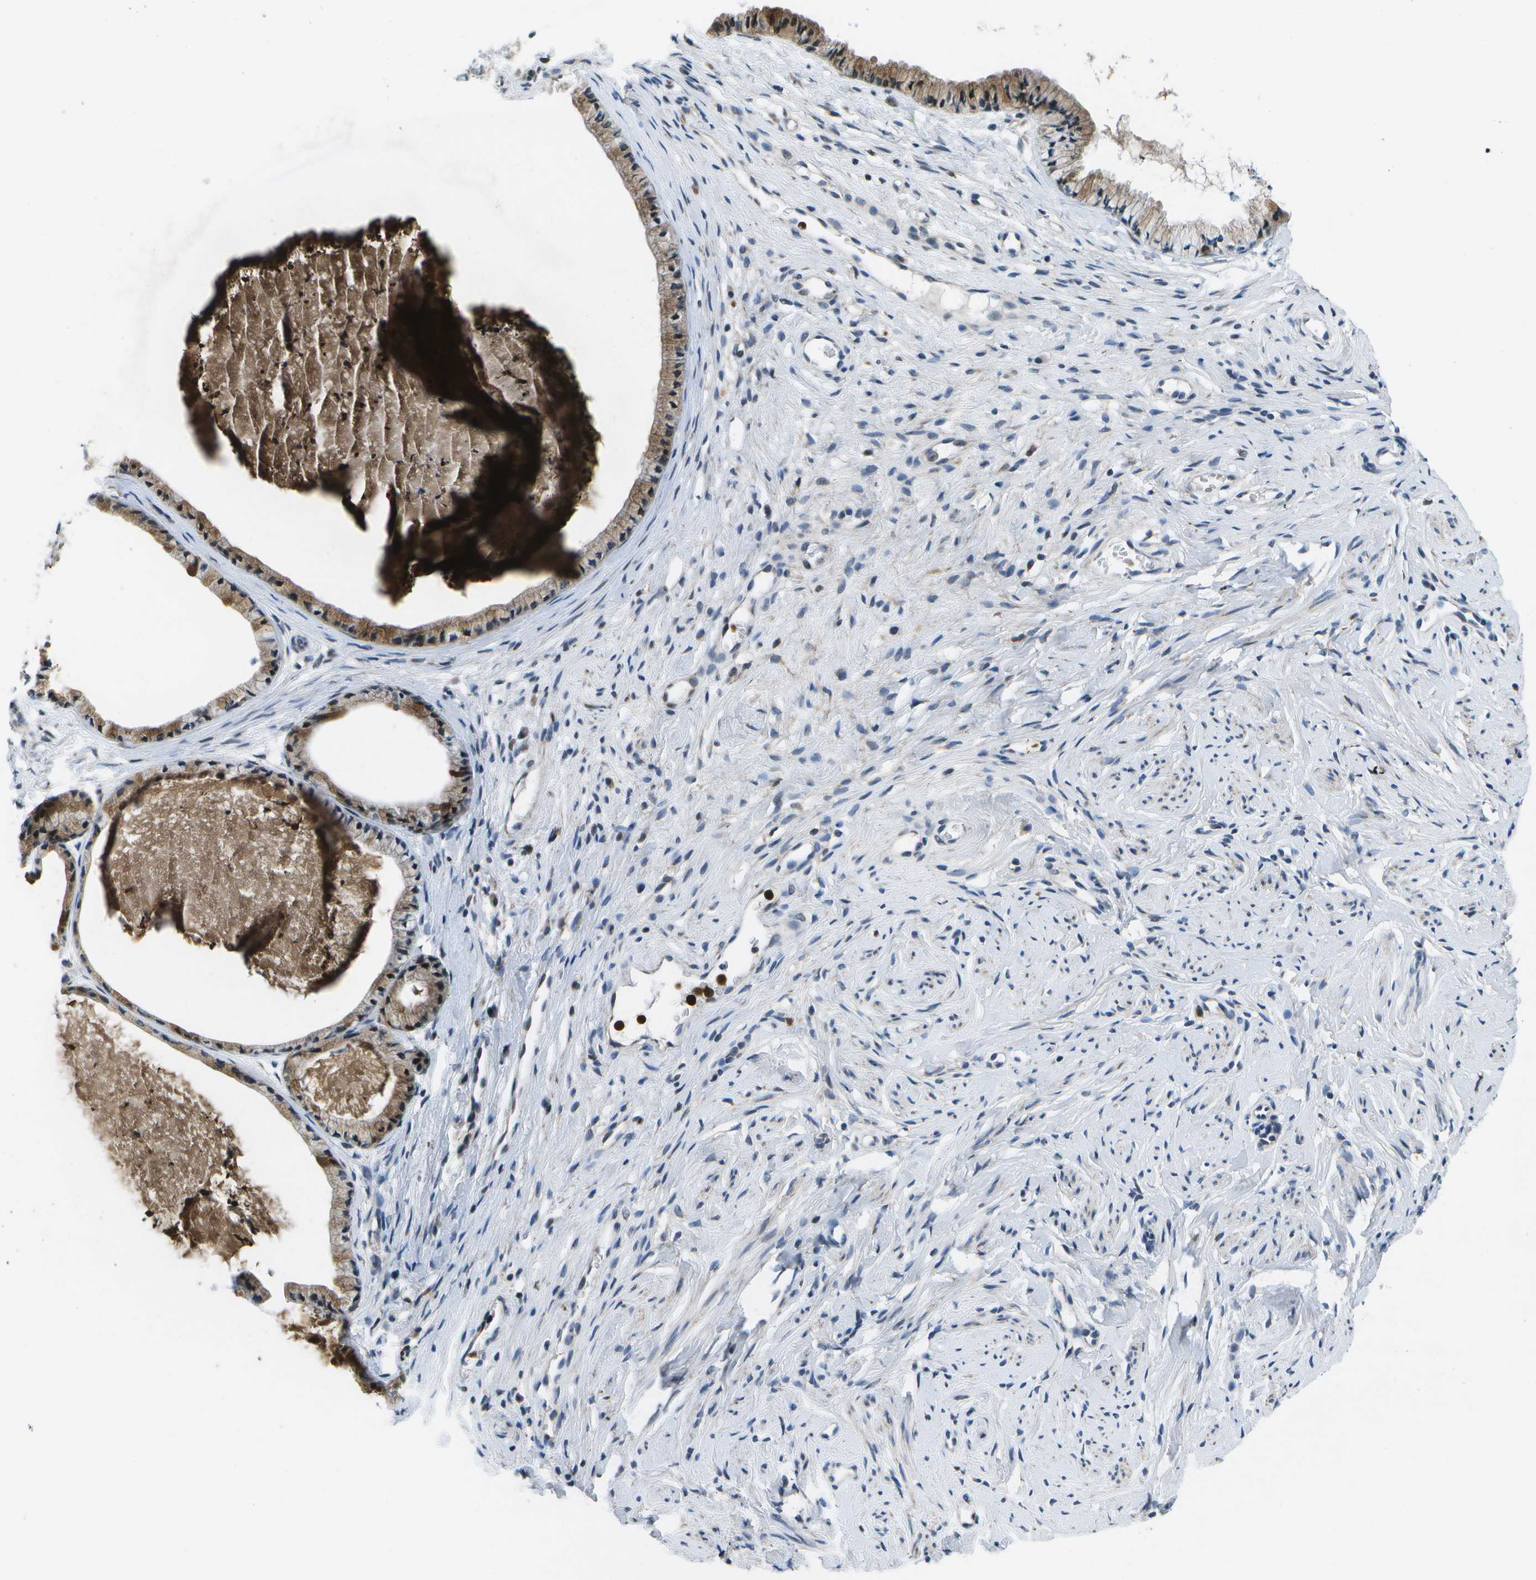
{"staining": {"intensity": "moderate", "quantity": ">75%", "location": "cytoplasmic/membranous"}, "tissue": "cervix", "cell_type": "Glandular cells", "image_type": "normal", "snomed": [{"axis": "morphology", "description": "Normal tissue, NOS"}, {"axis": "topography", "description": "Cervix"}], "caption": "High-power microscopy captured an immunohistochemistry (IHC) histopathology image of normal cervix, revealing moderate cytoplasmic/membranous expression in about >75% of glandular cells. (DAB = brown stain, brightfield microscopy at high magnification).", "gene": "GALNT15", "patient": {"sex": "female", "age": 77}}